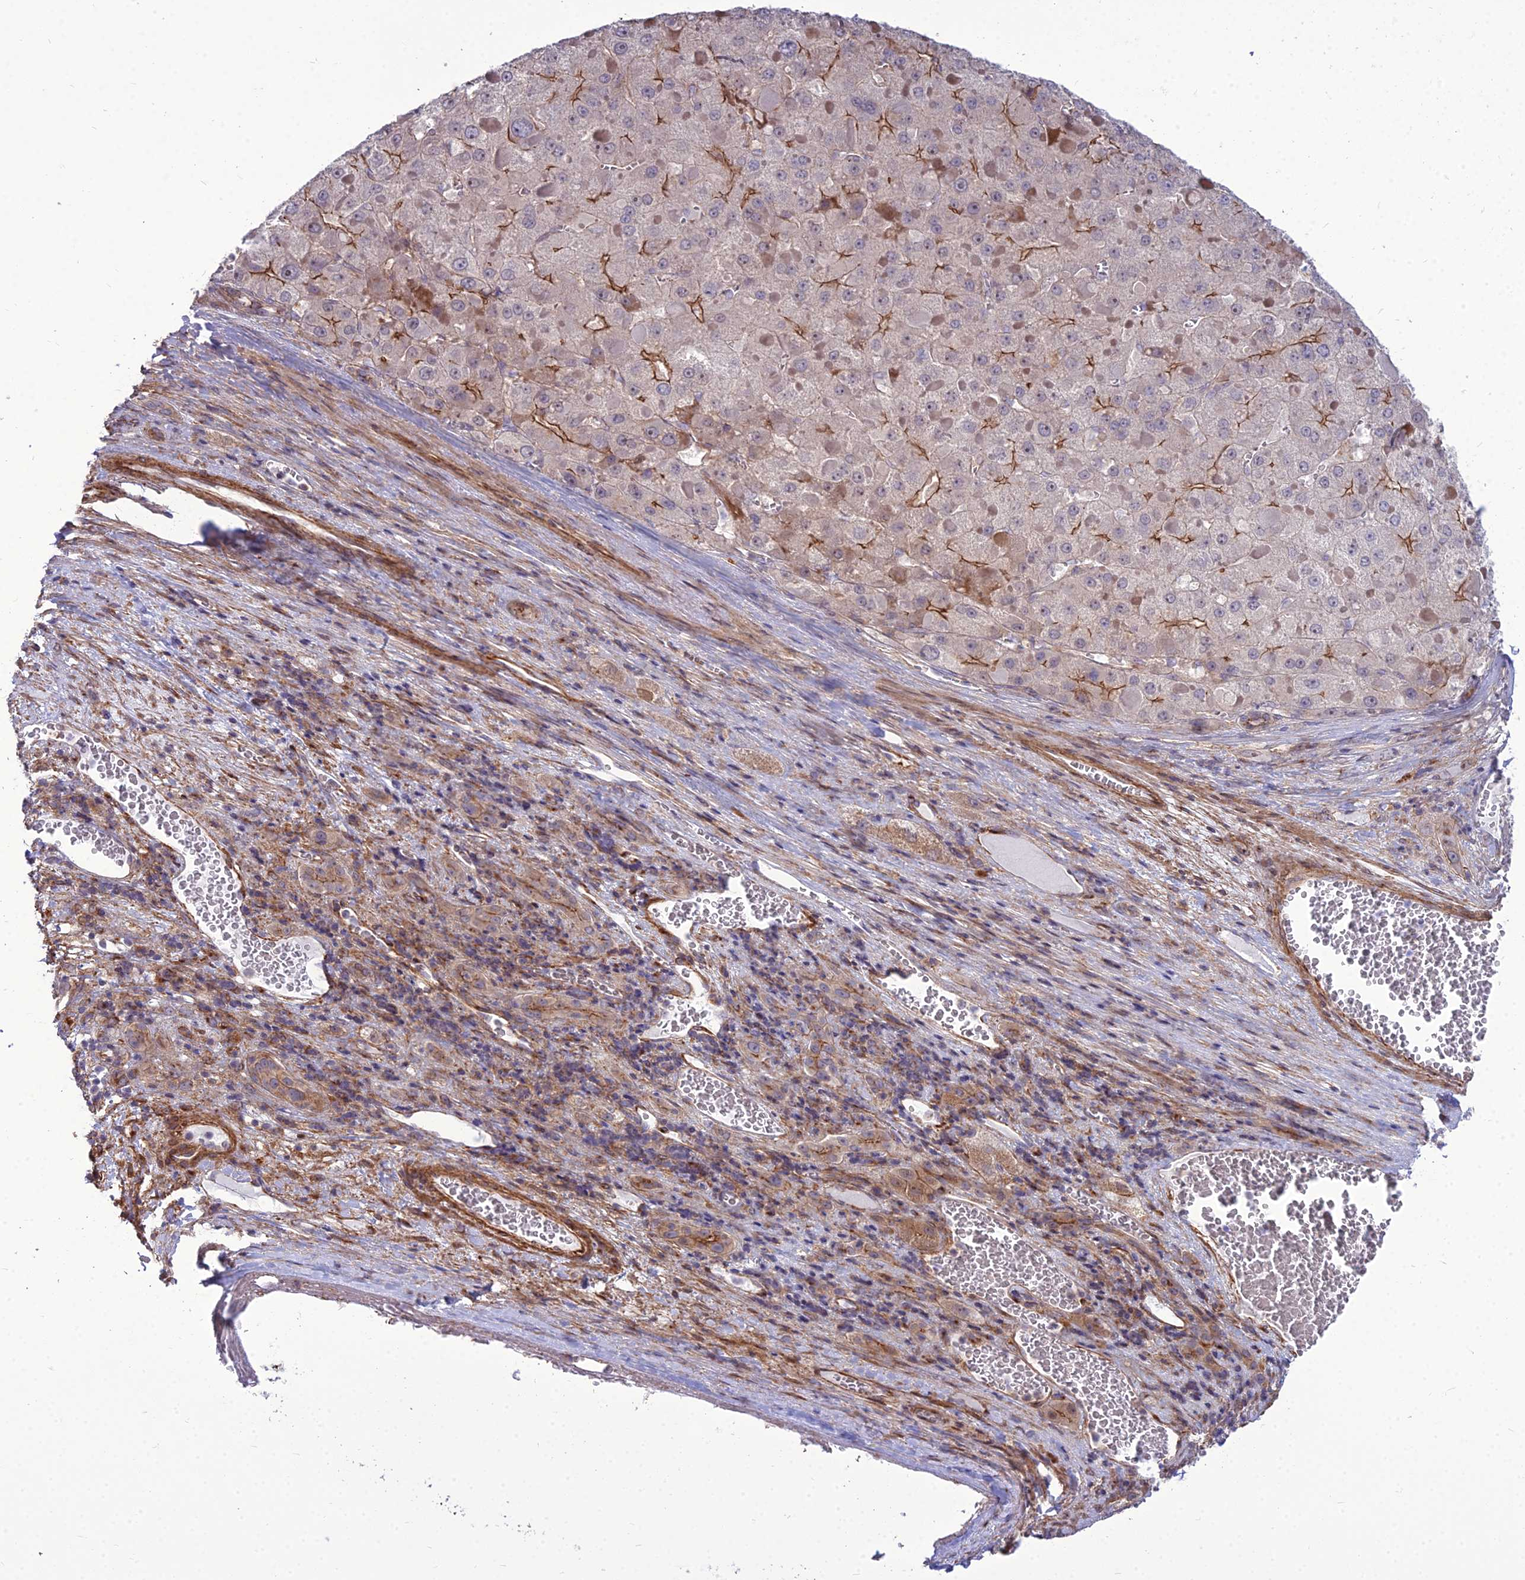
{"staining": {"intensity": "moderate", "quantity": "<25%", "location": "cytoplasmic/membranous"}, "tissue": "liver cancer", "cell_type": "Tumor cells", "image_type": "cancer", "snomed": [{"axis": "morphology", "description": "Carcinoma, Hepatocellular, NOS"}, {"axis": "topography", "description": "Liver"}], "caption": "IHC (DAB (3,3'-diaminobenzidine)) staining of liver hepatocellular carcinoma displays moderate cytoplasmic/membranous protein positivity in about <25% of tumor cells. (DAB (3,3'-diaminobenzidine) = brown stain, brightfield microscopy at high magnification).", "gene": "TSPYL2", "patient": {"sex": "female", "age": 73}}